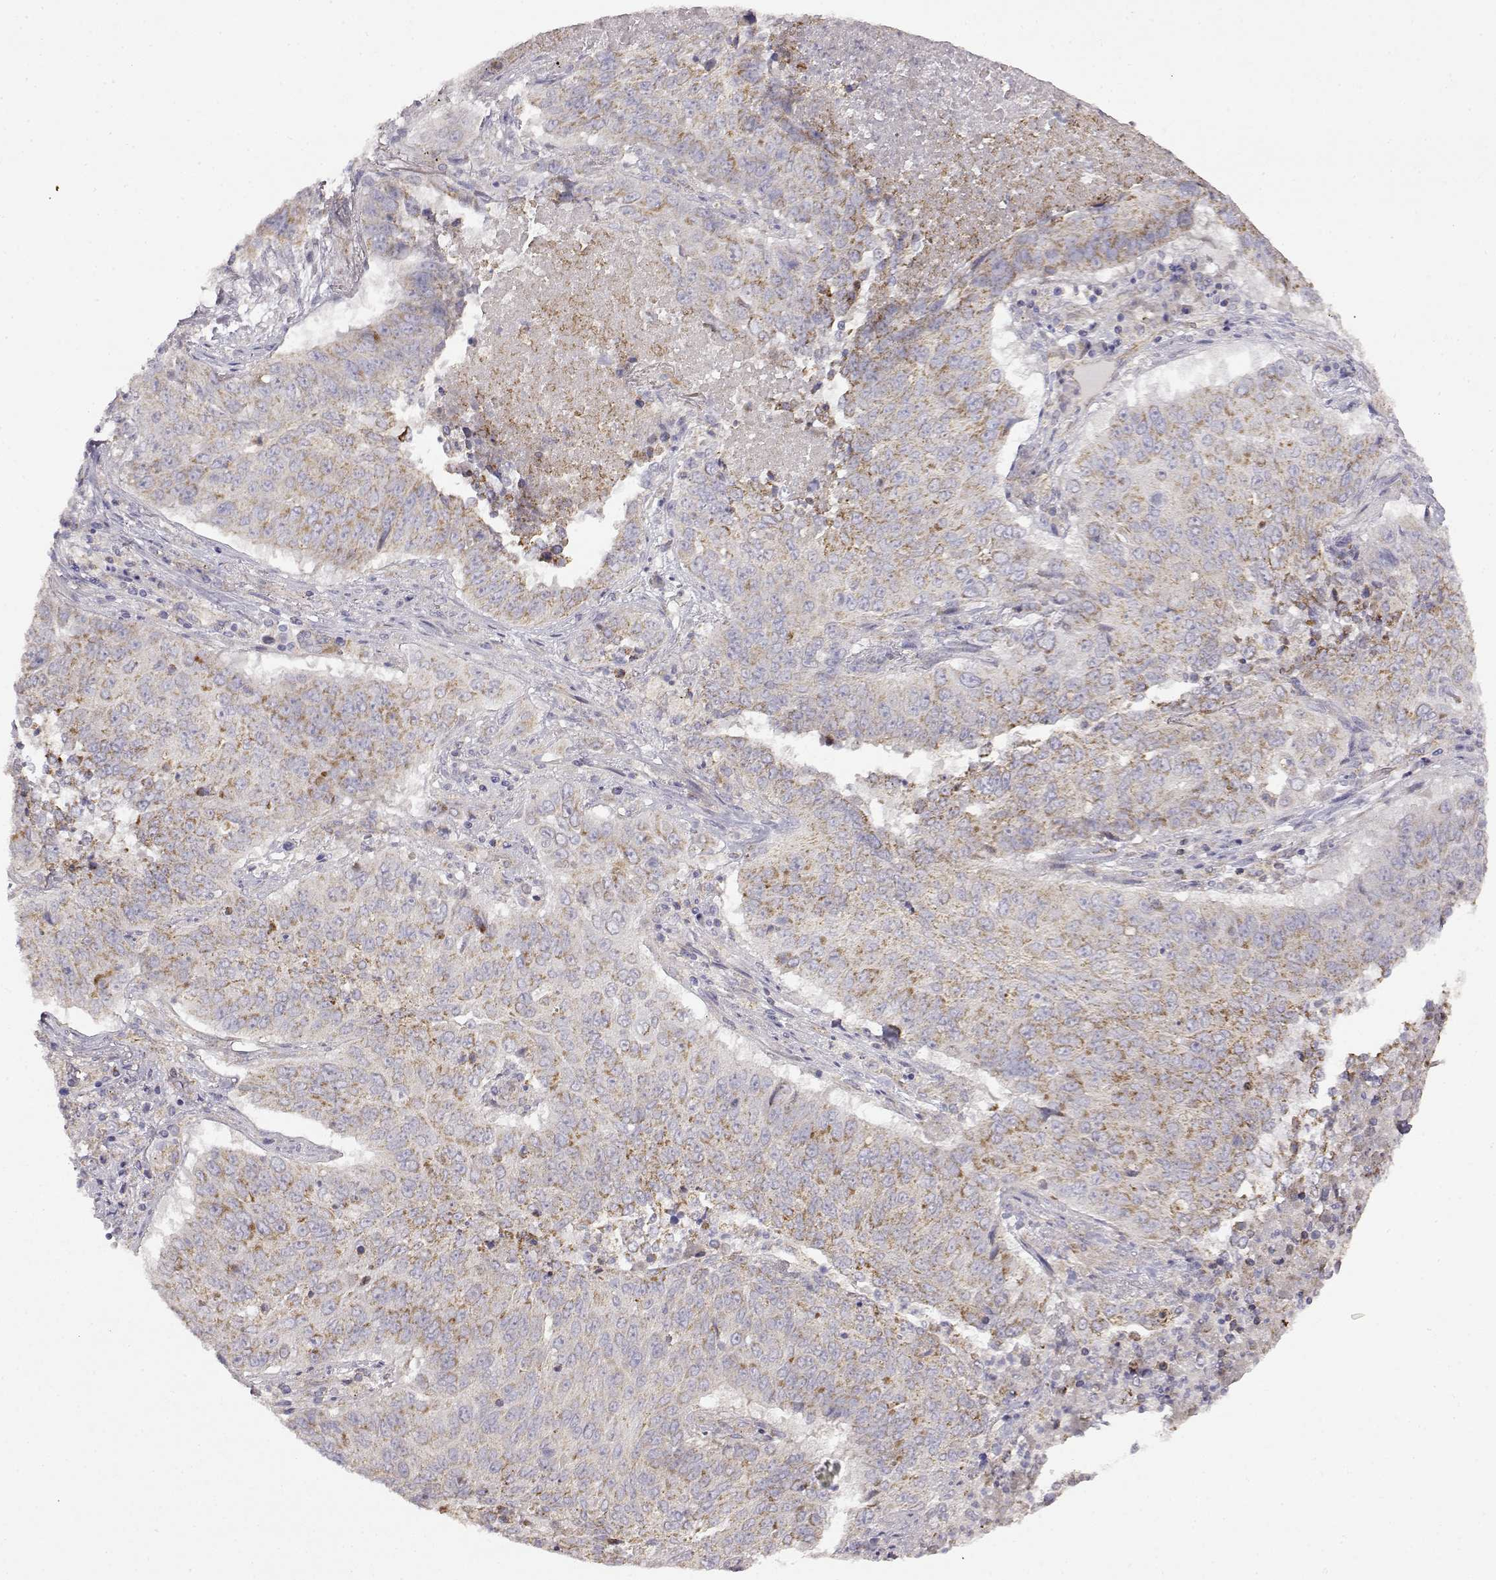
{"staining": {"intensity": "moderate", "quantity": "<25%", "location": "cytoplasmic/membranous"}, "tissue": "lung cancer", "cell_type": "Tumor cells", "image_type": "cancer", "snomed": [{"axis": "morphology", "description": "Normal tissue, NOS"}, {"axis": "morphology", "description": "Squamous cell carcinoma, NOS"}, {"axis": "topography", "description": "Bronchus"}, {"axis": "topography", "description": "Lung"}], "caption": "Squamous cell carcinoma (lung) tissue displays moderate cytoplasmic/membranous expression in approximately <25% of tumor cells, visualized by immunohistochemistry.", "gene": "DDC", "patient": {"sex": "male", "age": 64}}